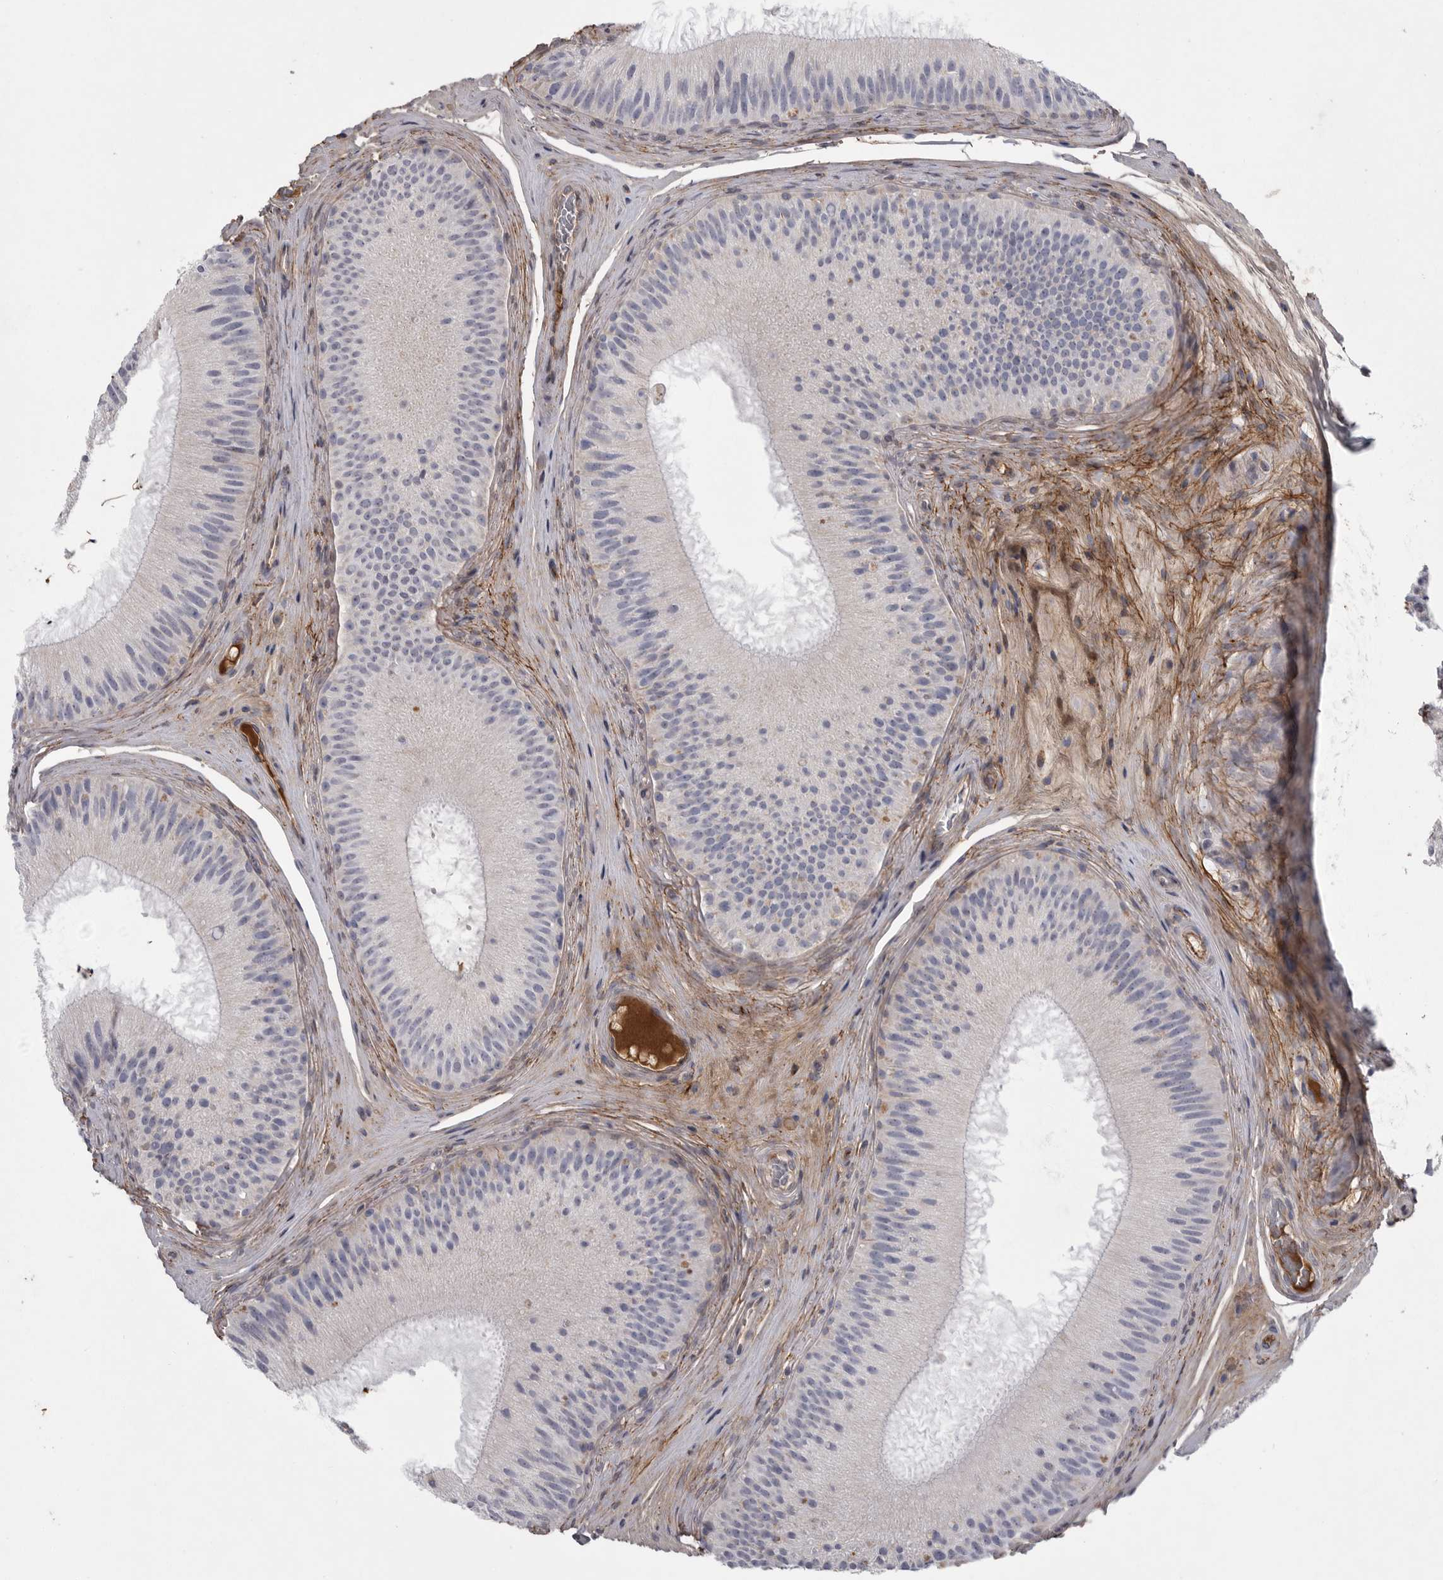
{"staining": {"intensity": "negative", "quantity": "none", "location": "none"}, "tissue": "epididymis", "cell_type": "Glandular cells", "image_type": "normal", "snomed": [{"axis": "morphology", "description": "Normal tissue, NOS"}, {"axis": "topography", "description": "Epididymis"}], "caption": "The IHC image has no significant expression in glandular cells of epididymis. (Stains: DAB immunohistochemistry with hematoxylin counter stain, Microscopy: brightfield microscopy at high magnification).", "gene": "CRP", "patient": {"sex": "male", "age": 45}}